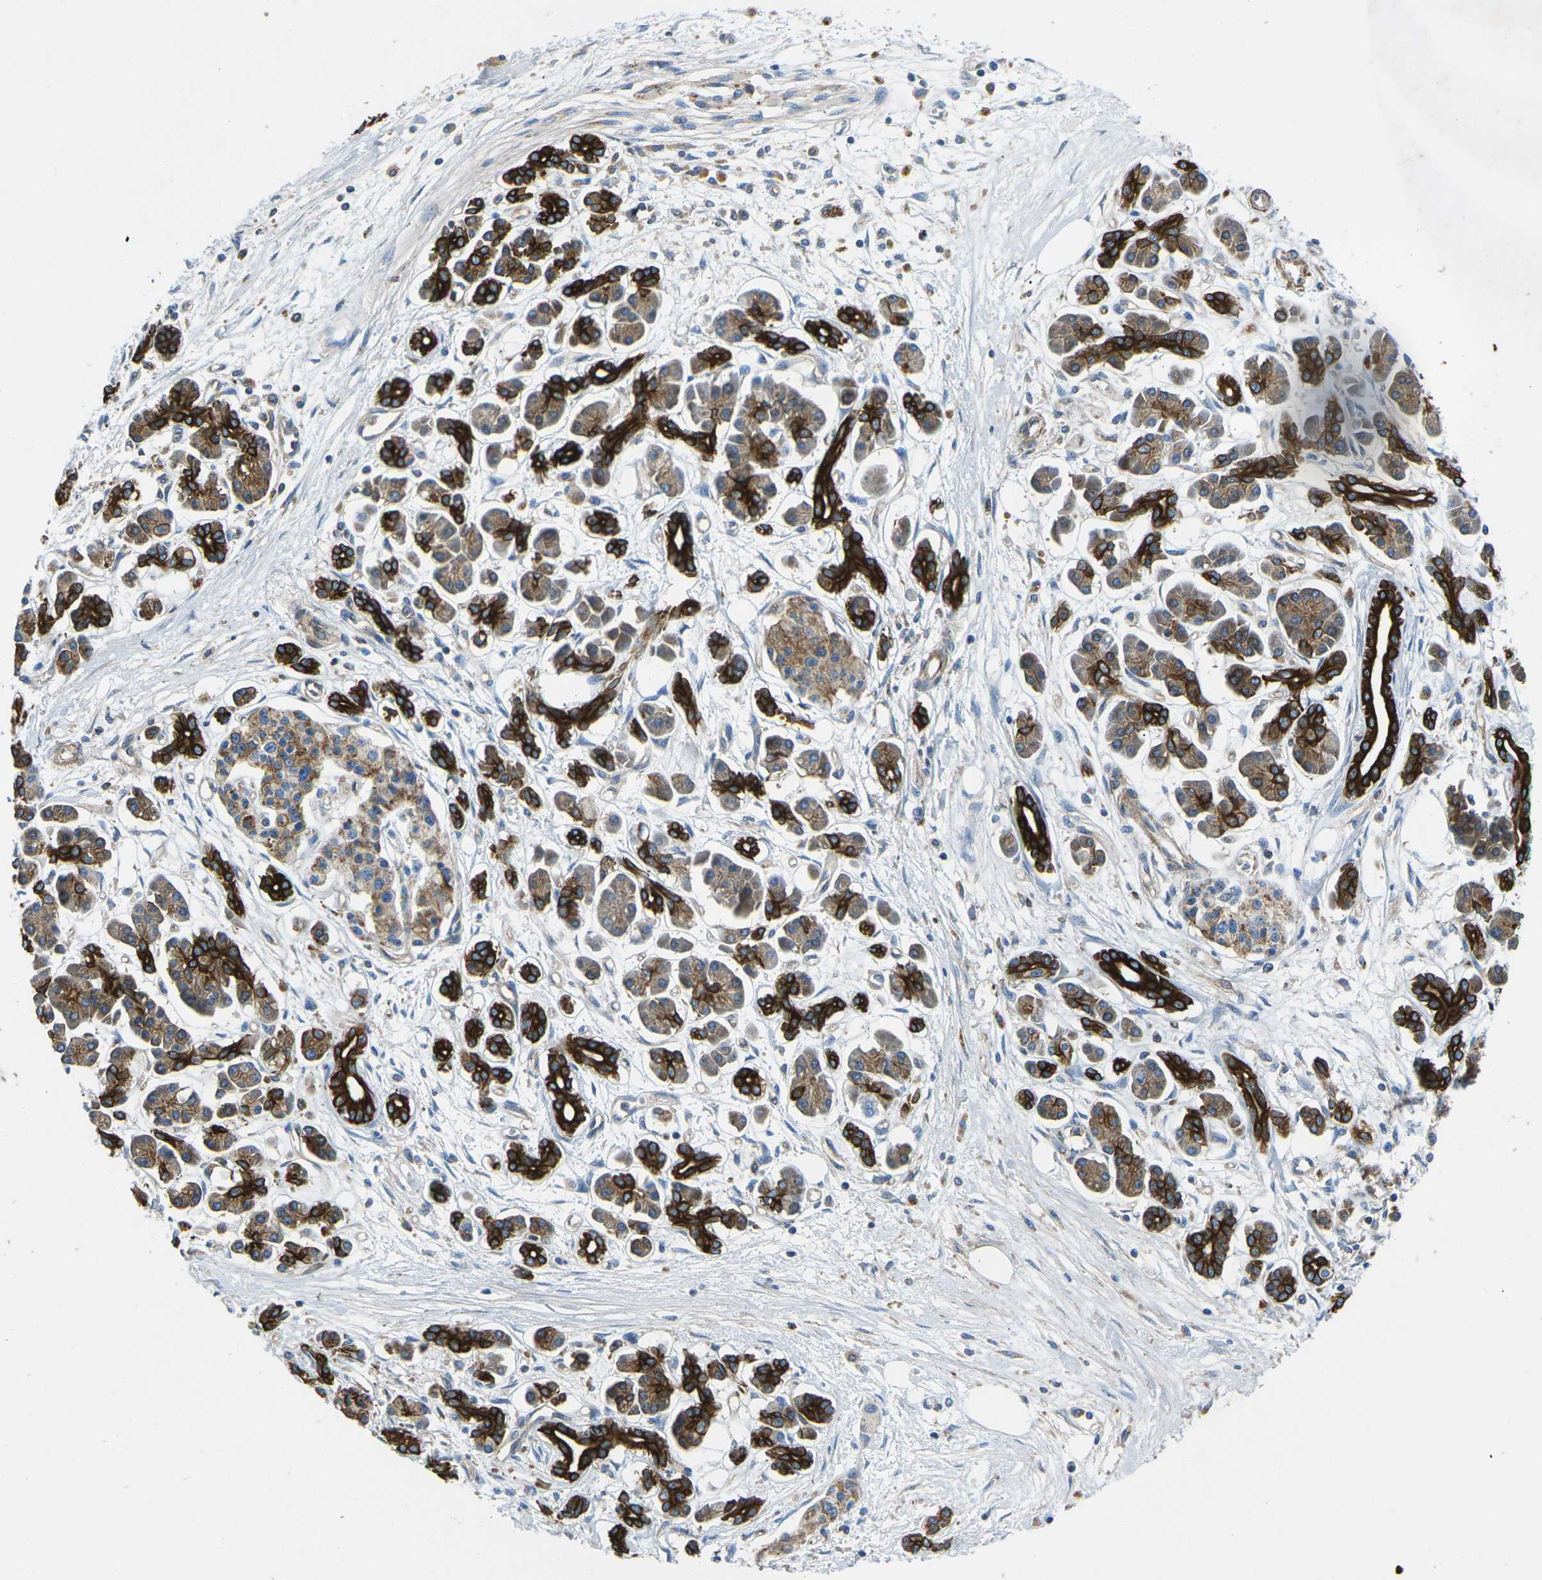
{"staining": {"intensity": "moderate", "quantity": ">75%", "location": "cytoplasmic/membranous"}, "tissue": "pancreatic cancer", "cell_type": "Tumor cells", "image_type": "cancer", "snomed": [{"axis": "morphology", "description": "Adenocarcinoma, NOS"}, {"axis": "topography", "description": "Pancreas"}], "caption": "Immunohistochemistry micrograph of neoplastic tissue: pancreatic cancer stained using immunohistochemistry (IHC) exhibits medium levels of moderate protein expression localized specifically in the cytoplasmic/membranous of tumor cells, appearing as a cytoplasmic/membranous brown color.", "gene": "KCNJ15", "patient": {"sex": "female", "age": 77}}